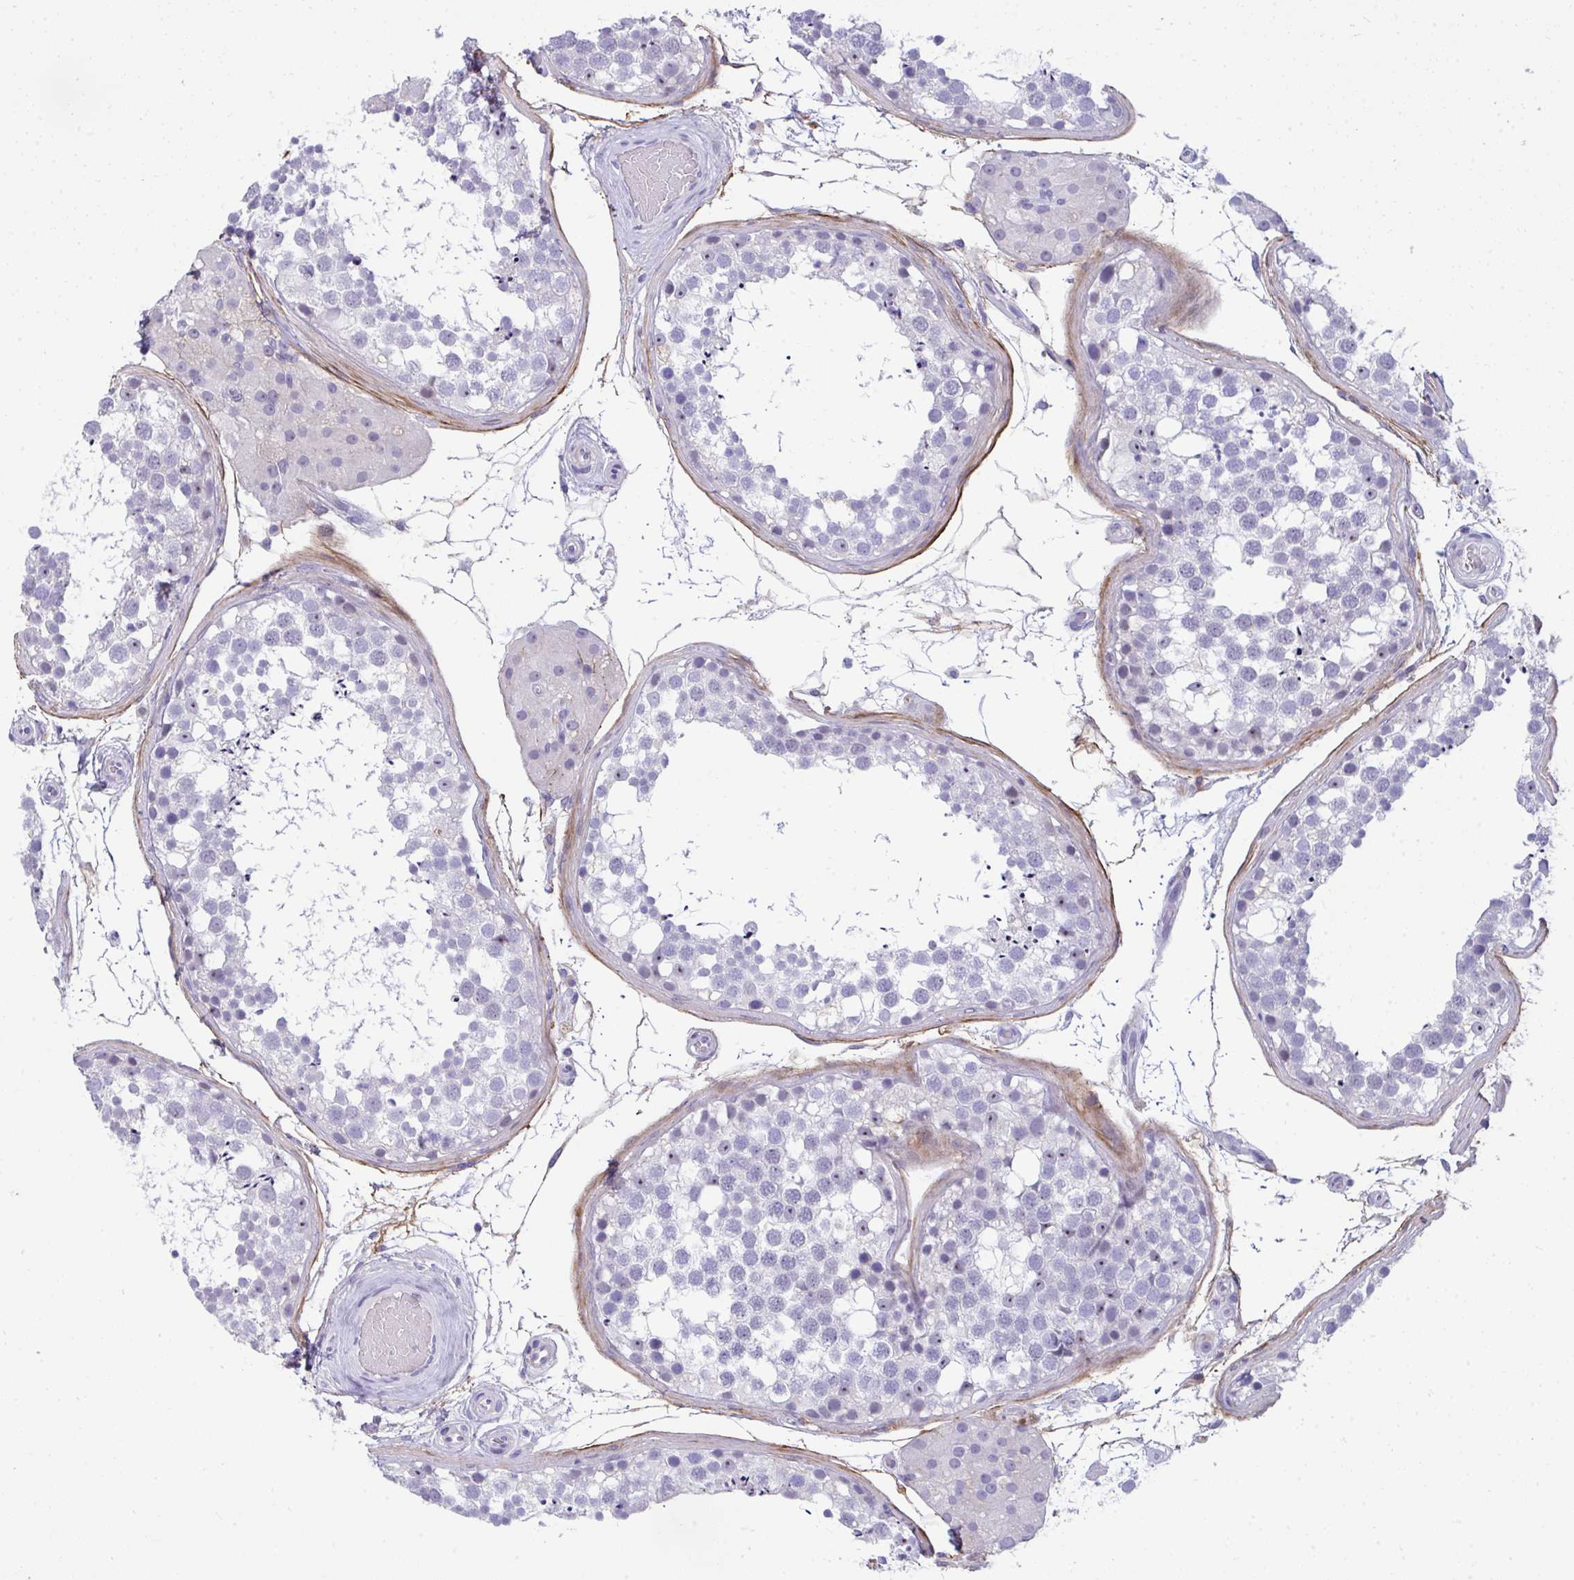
{"staining": {"intensity": "negative", "quantity": "none", "location": "none"}, "tissue": "testis", "cell_type": "Cells in seminiferous ducts", "image_type": "normal", "snomed": [{"axis": "morphology", "description": "Normal tissue, NOS"}, {"axis": "morphology", "description": "Seminoma, NOS"}, {"axis": "topography", "description": "Testis"}], "caption": "Cells in seminiferous ducts show no significant protein positivity in unremarkable testis. (Brightfield microscopy of DAB (3,3'-diaminobenzidine) IHC at high magnification).", "gene": "PIGZ", "patient": {"sex": "male", "age": 65}}